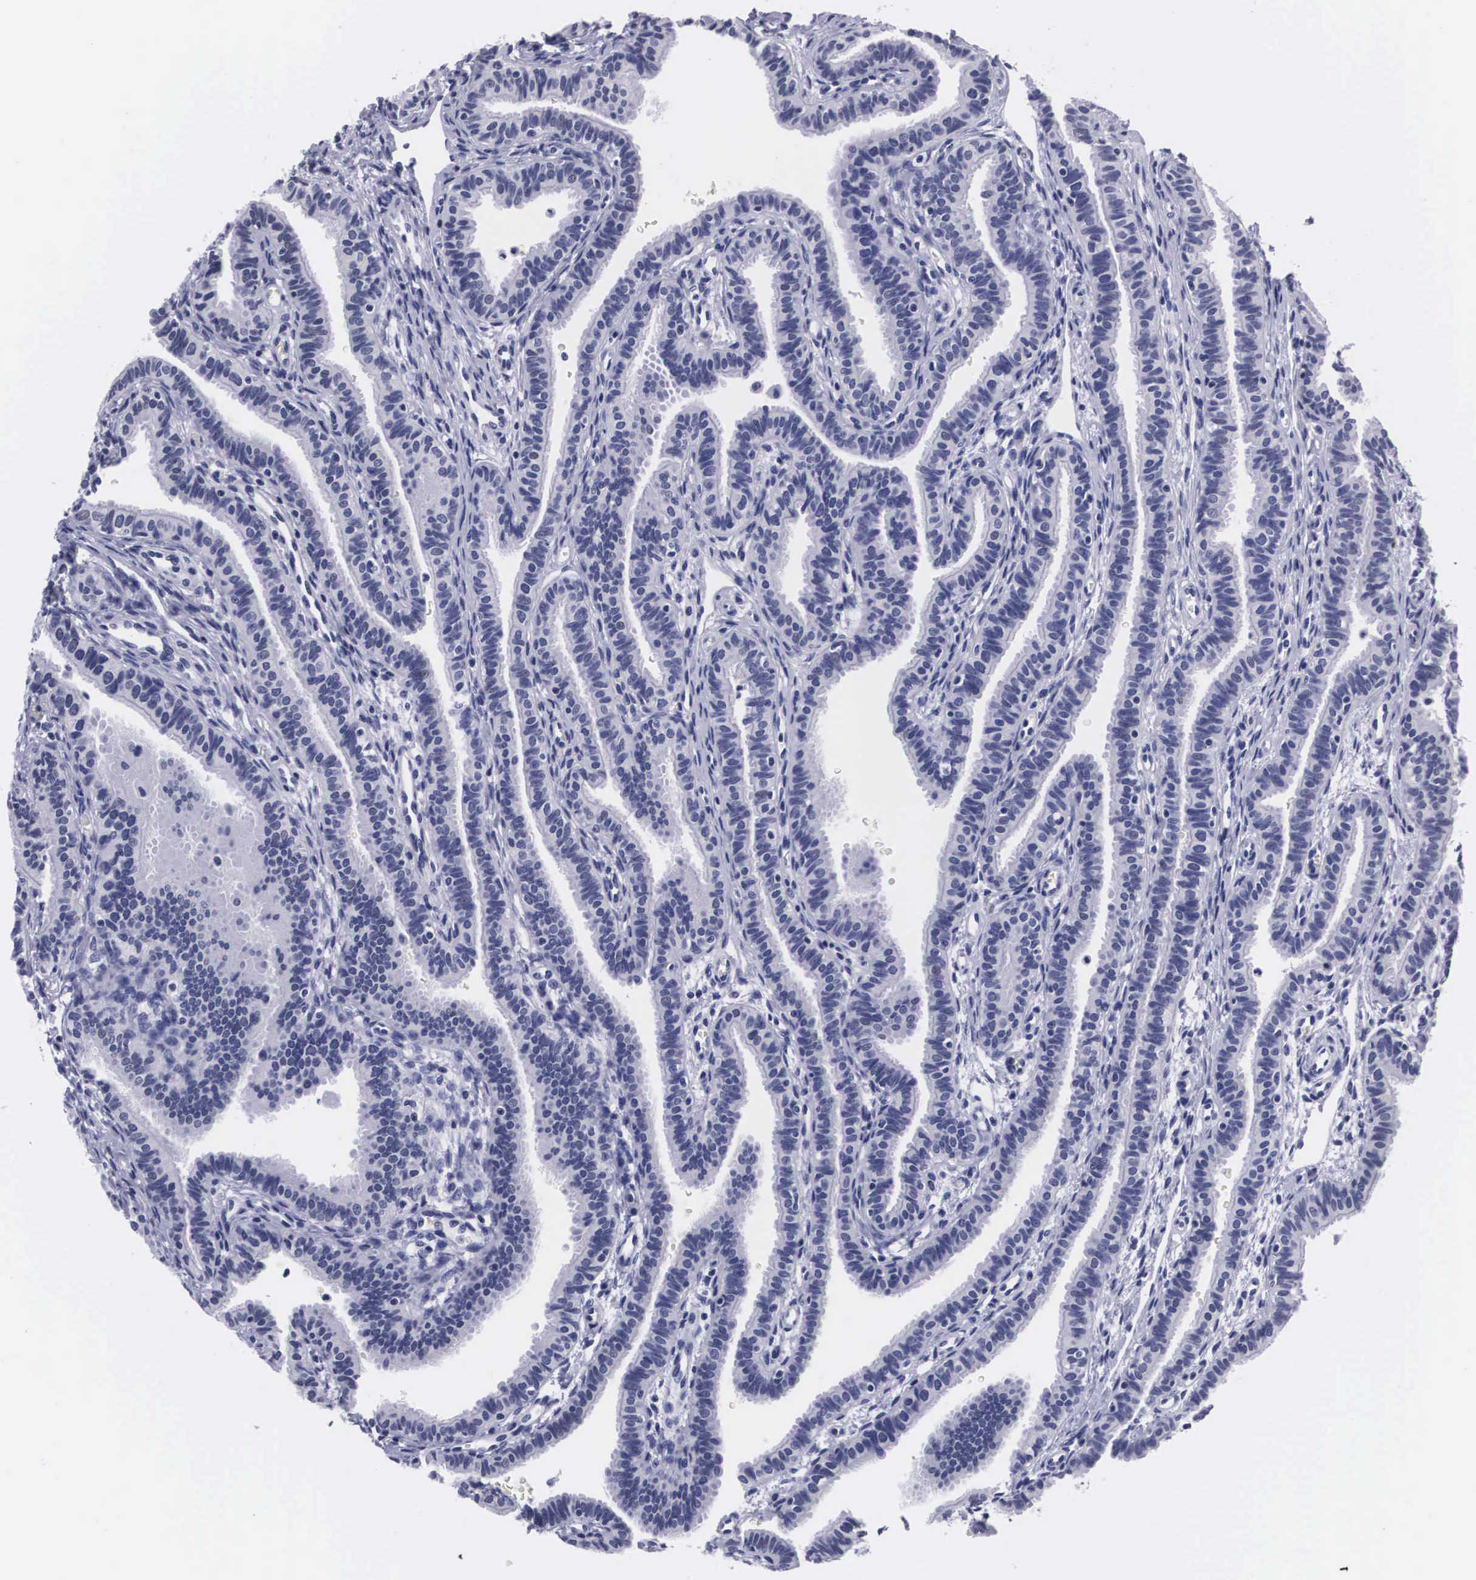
{"staining": {"intensity": "negative", "quantity": "none", "location": "none"}, "tissue": "fallopian tube", "cell_type": "Glandular cells", "image_type": "normal", "snomed": [{"axis": "morphology", "description": "Normal tissue, NOS"}, {"axis": "topography", "description": "Fallopian tube"}], "caption": "IHC photomicrograph of normal fallopian tube: fallopian tube stained with DAB (3,3'-diaminobenzidine) demonstrates no significant protein staining in glandular cells. (Brightfield microscopy of DAB (3,3'-diaminobenzidine) immunohistochemistry (IHC) at high magnification).", "gene": "C22orf31", "patient": {"sex": "female", "age": 32}}